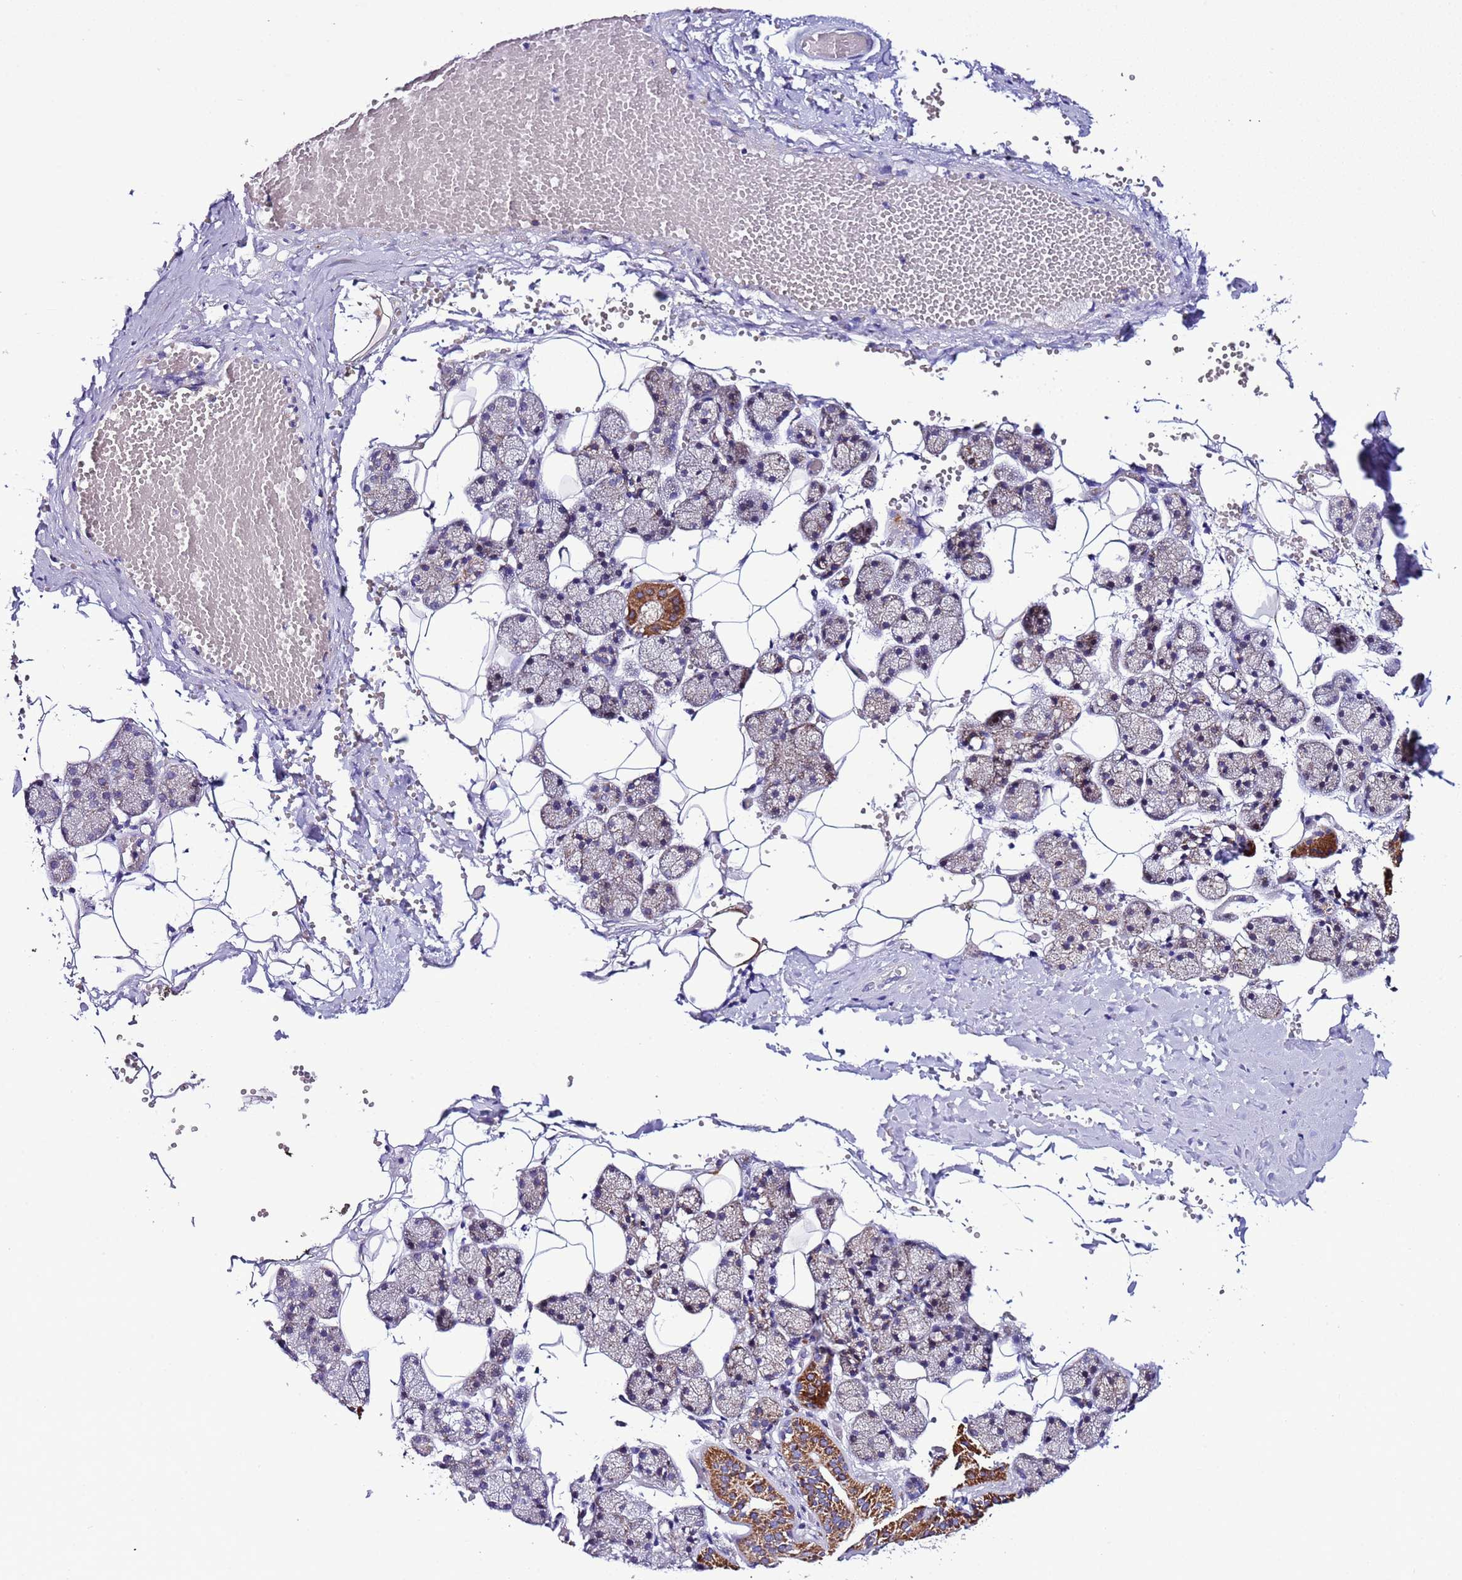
{"staining": {"intensity": "moderate", "quantity": "<25%", "location": "cytoplasmic/membranous"}, "tissue": "salivary gland", "cell_type": "Glandular cells", "image_type": "normal", "snomed": [{"axis": "morphology", "description": "Normal tissue, NOS"}, {"axis": "topography", "description": "Salivary gland"}], "caption": "Immunohistochemistry photomicrograph of benign salivary gland: salivary gland stained using immunohistochemistry displays low levels of moderate protein expression localized specifically in the cytoplasmic/membranous of glandular cells, appearing as a cytoplasmic/membranous brown color.", "gene": "UEVLD", "patient": {"sex": "female", "age": 33}}